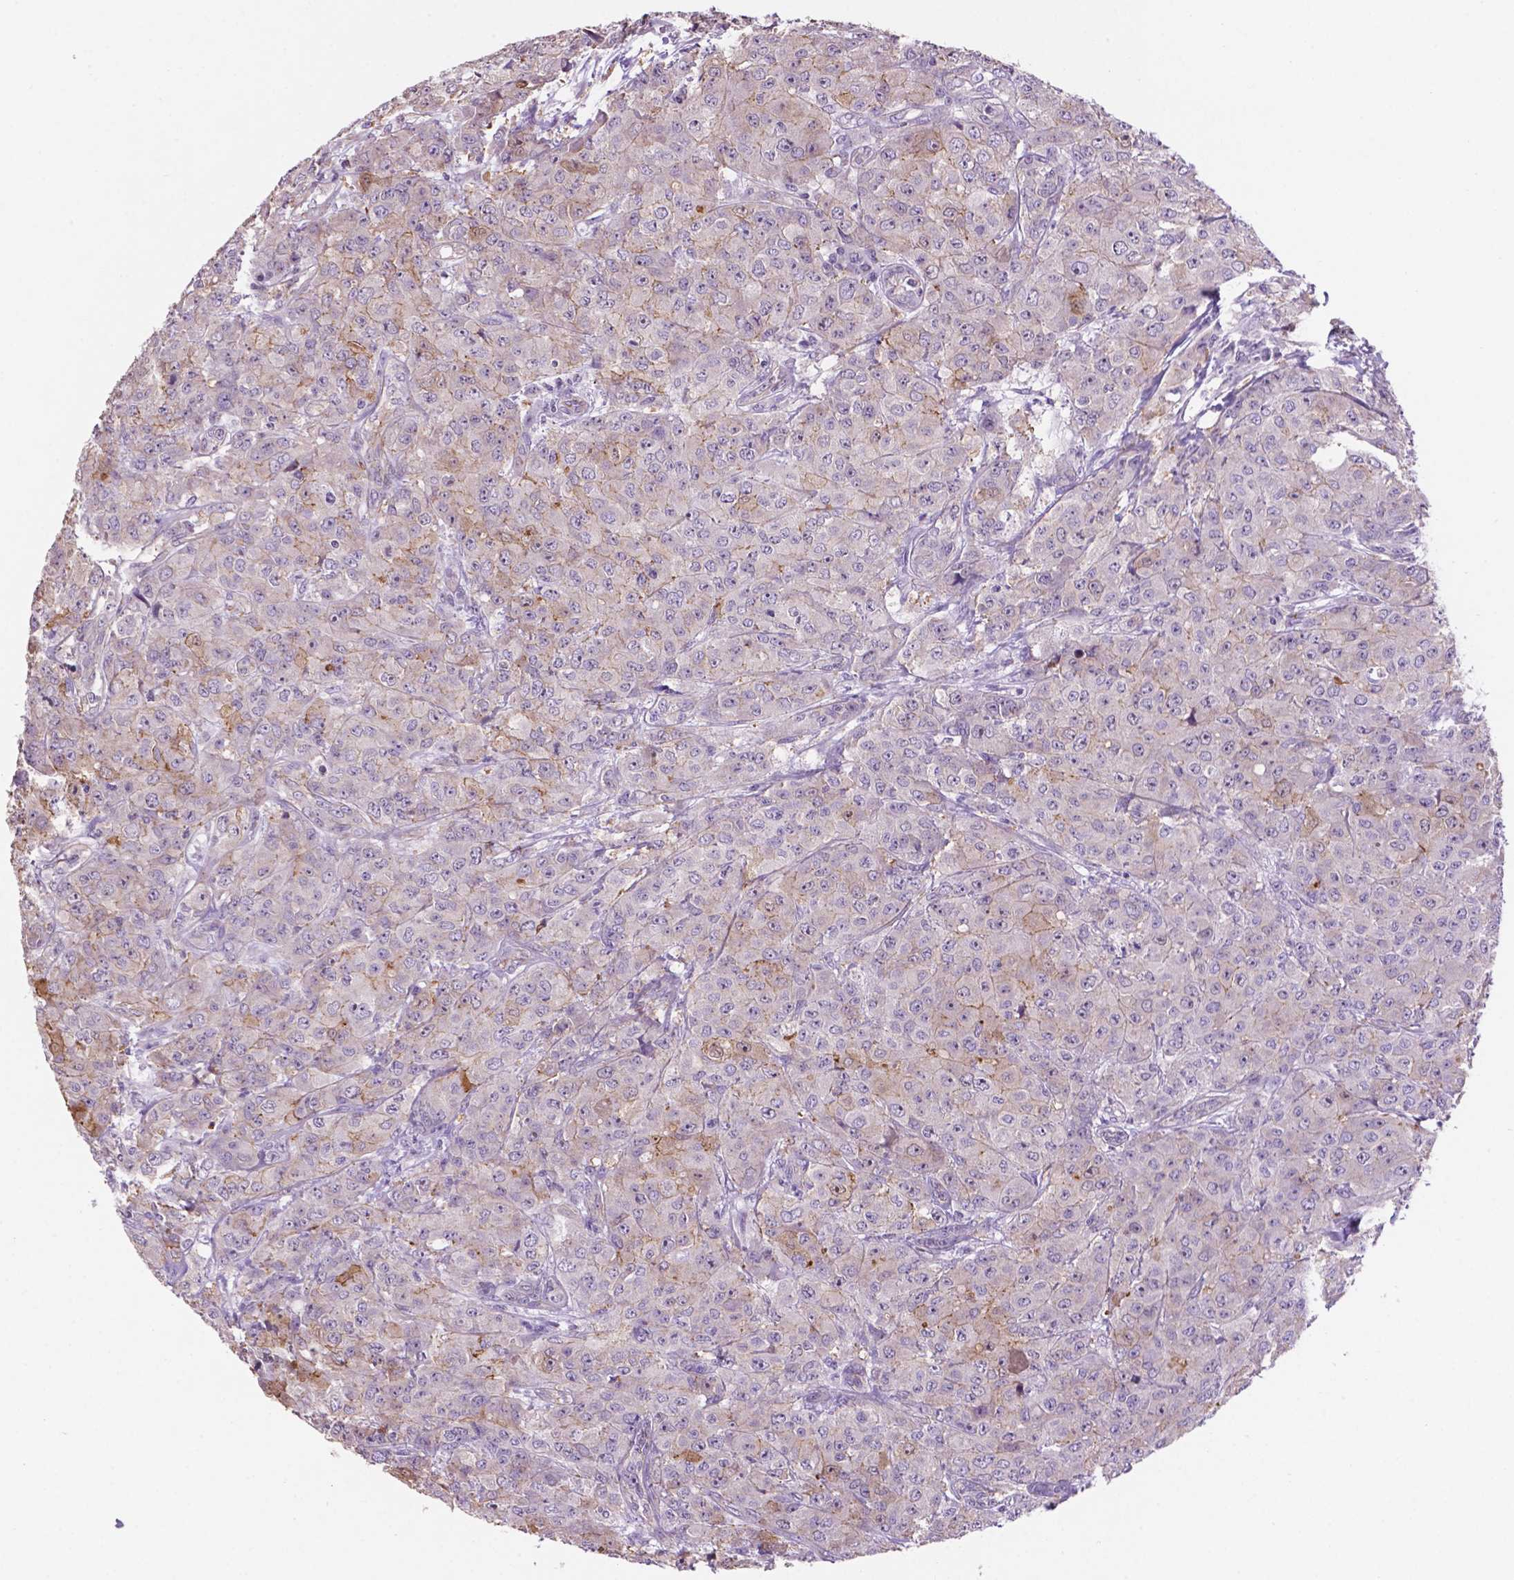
{"staining": {"intensity": "weak", "quantity": "25%-75%", "location": "cytoplasmic/membranous"}, "tissue": "breast cancer", "cell_type": "Tumor cells", "image_type": "cancer", "snomed": [{"axis": "morphology", "description": "Normal tissue, NOS"}, {"axis": "morphology", "description": "Duct carcinoma"}, {"axis": "topography", "description": "Breast"}], "caption": "Immunohistochemical staining of human breast infiltrating ductal carcinoma shows low levels of weak cytoplasmic/membranous staining in approximately 25%-75% of tumor cells.", "gene": "ARL5C", "patient": {"sex": "female", "age": 43}}